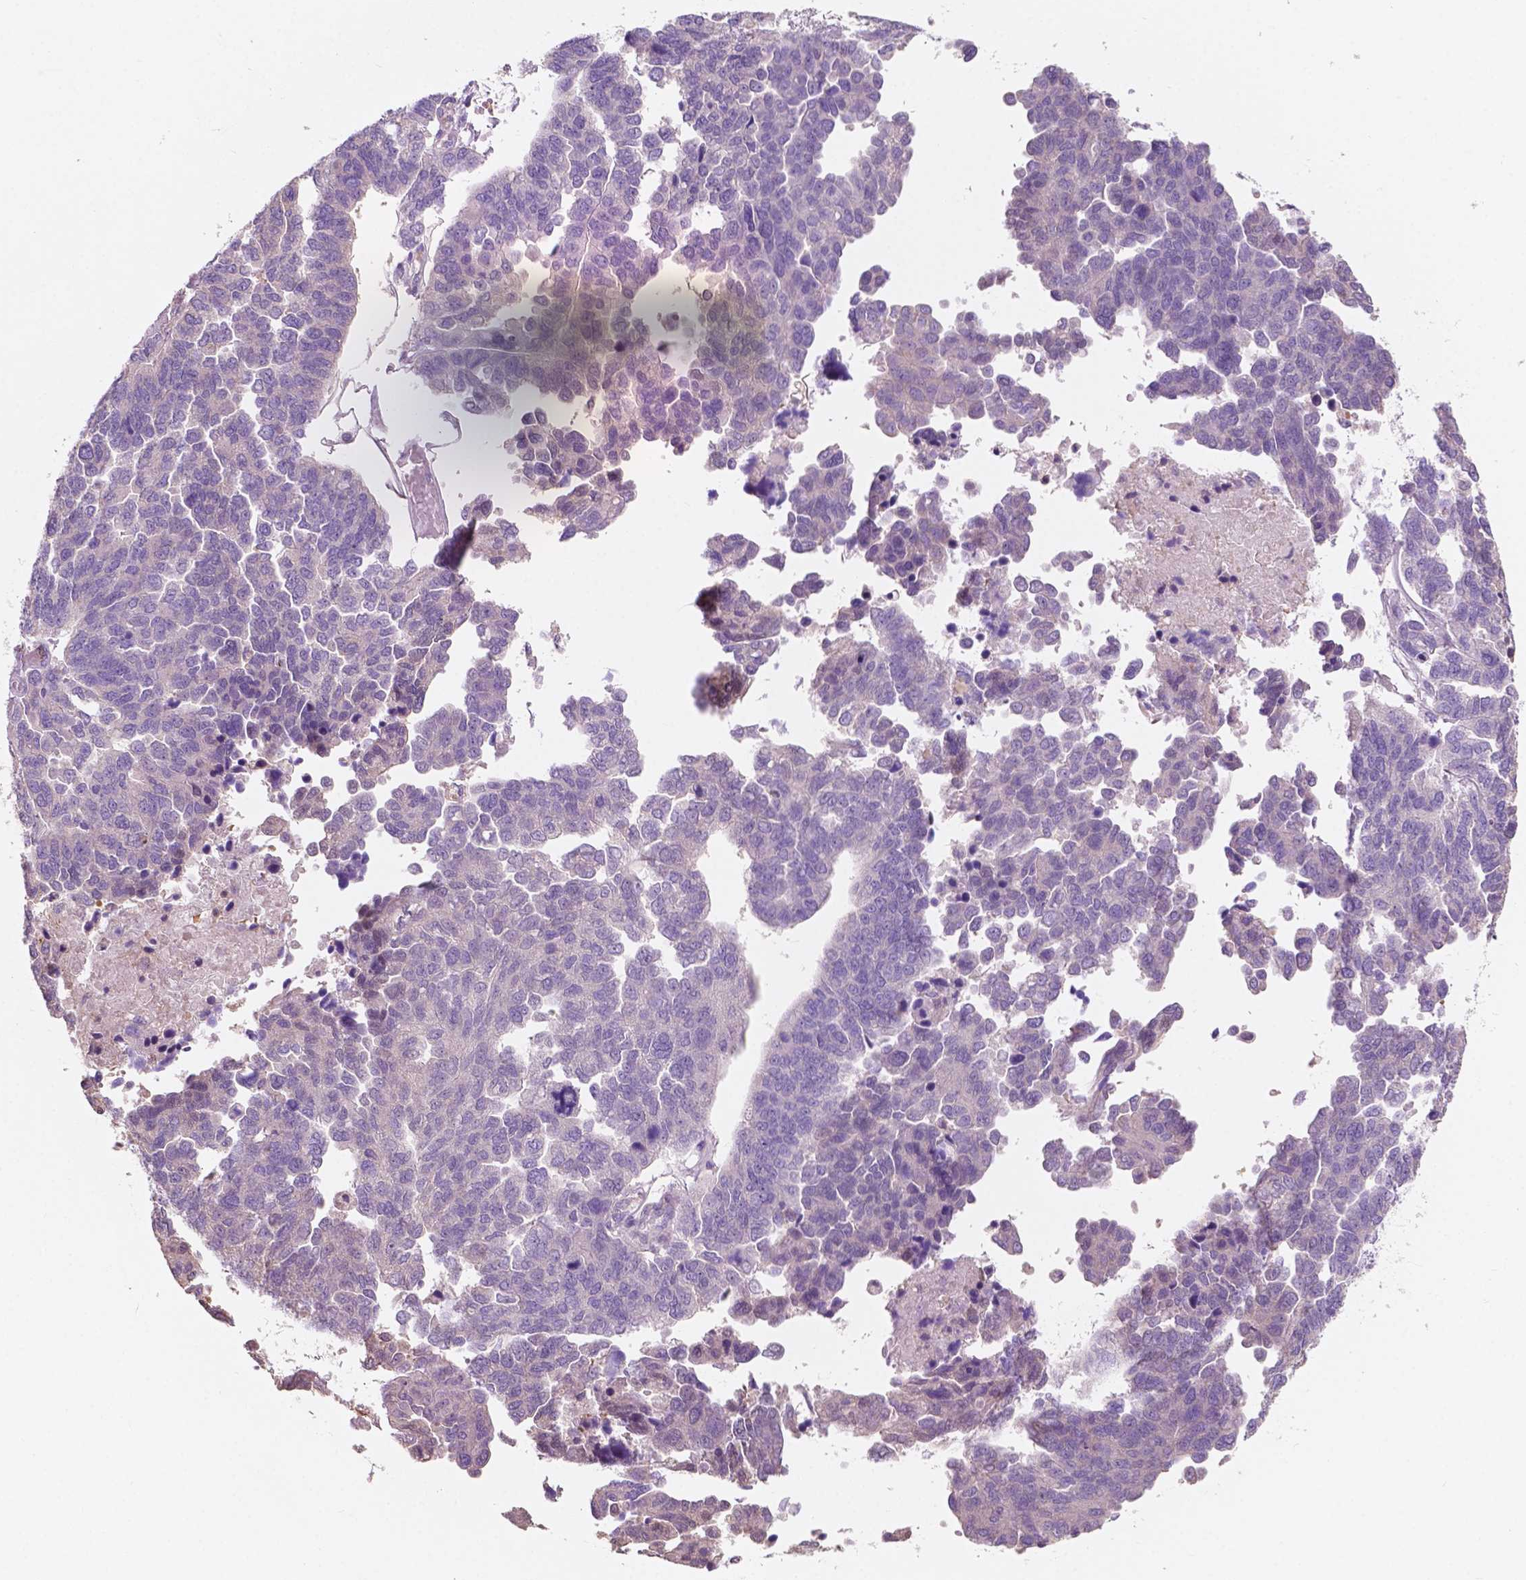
{"staining": {"intensity": "negative", "quantity": "none", "location": "none"}, "tissue": "ovarian cancer", "cell_type": "Tumor cells", "image_type": "cancer", "snomed": [{"axis": "morphology", "description": "Cystadenocarcinoma, serous, NOS"}, {"axis": "topography", "description": "Ovary"}], "caption": "A high-resolution photomicrograph shows IHC staining of ovarian serous cystadenocarcinoma, which displays no significant expression in tumor cells.", "gene": "SEMA4A", "patient": {"sex": "female", "age": 64}}